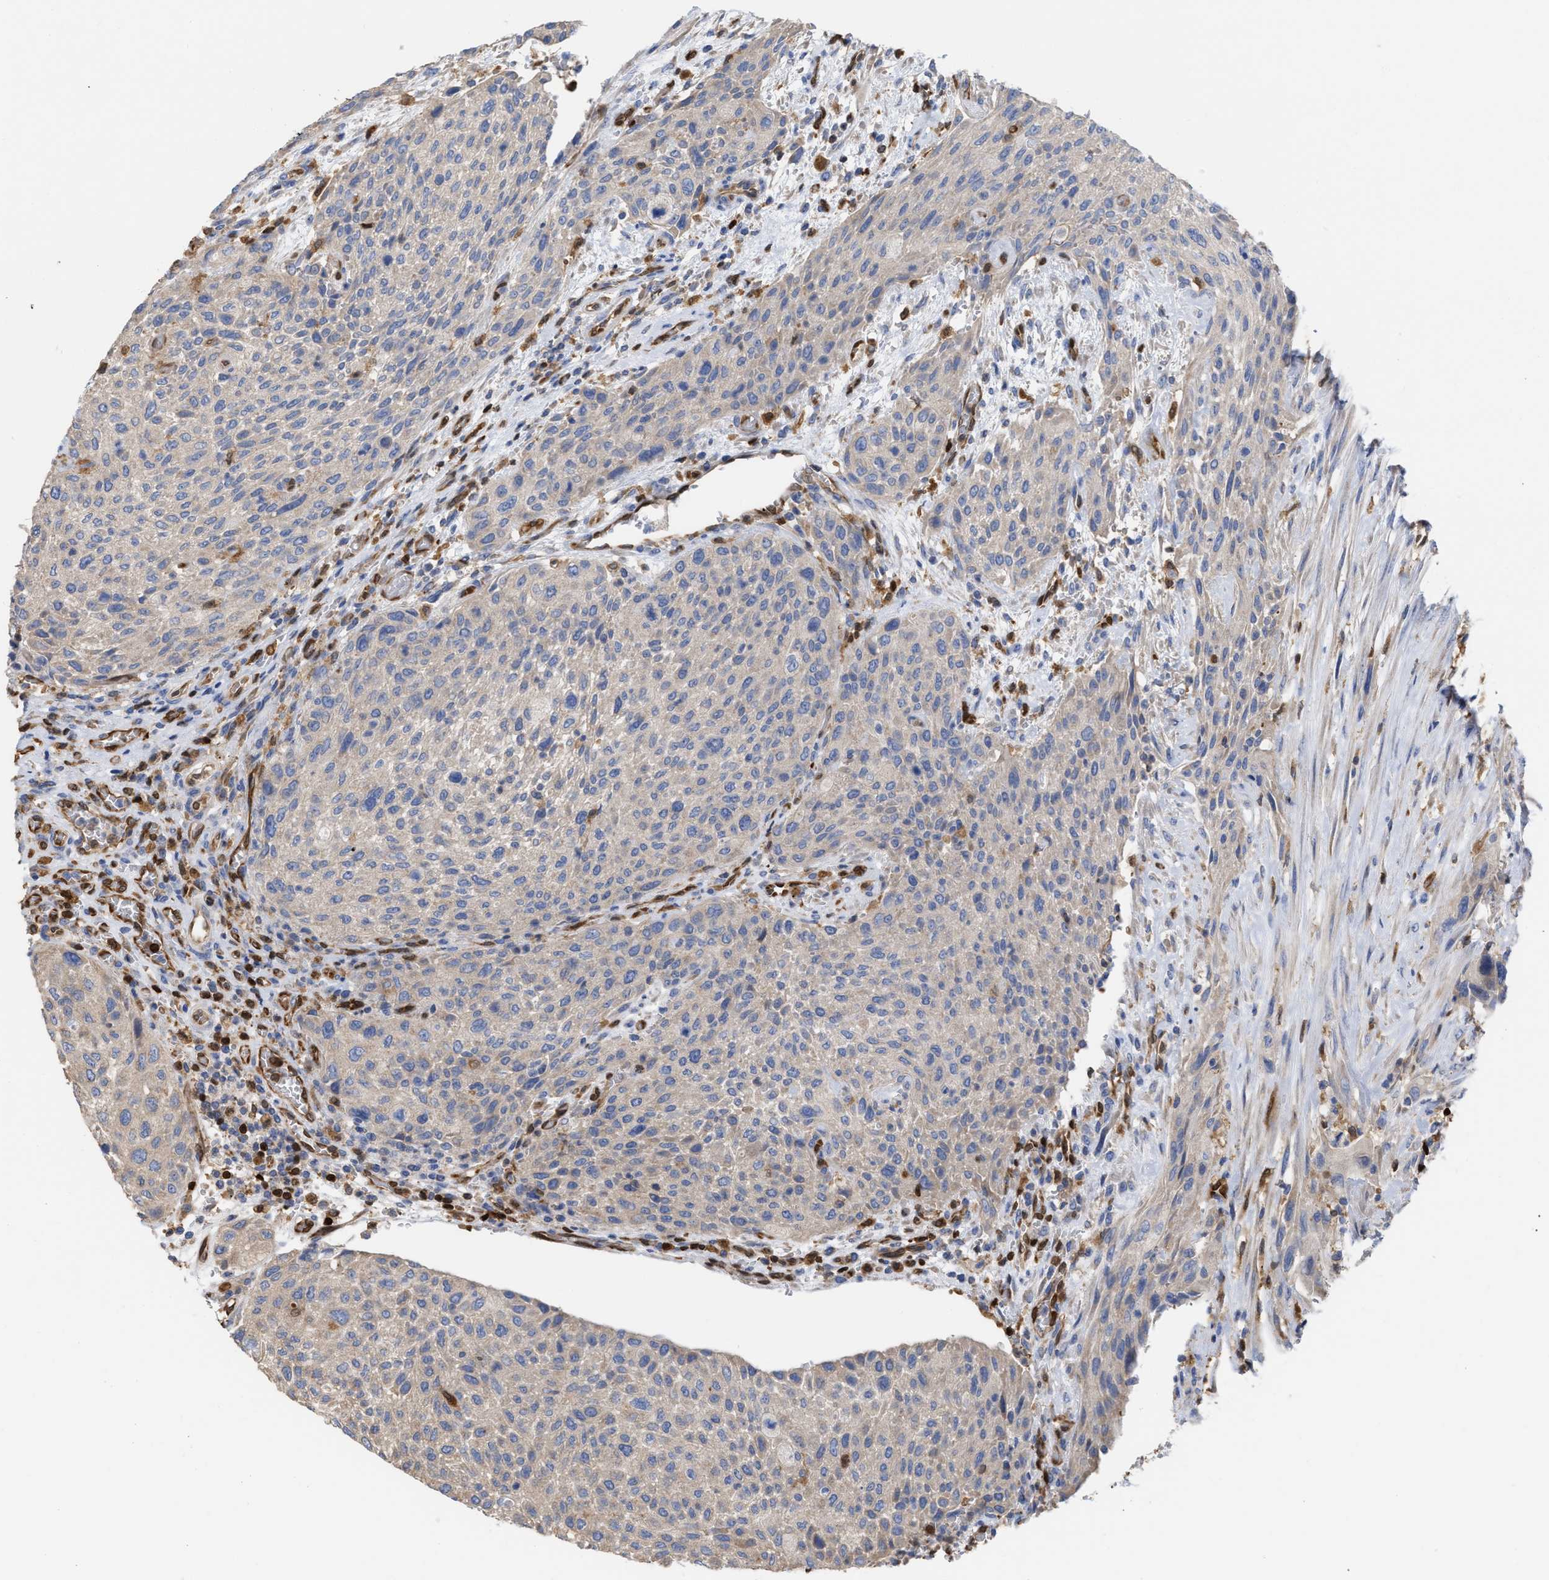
{"staining": {"intensity": "weak", "quantity": ">75%", "location": "cytoplasmic/membranous"}, "tissue": "urothelial cancer", "cell_type": "Tumor cells", "image_type": "cancer", "snomed": [{"axis": "morphology", "description": "Urothelial carcinoma, Low grade"}, {"axis": "morphology", "description": "Urothelial carcinoma, High grade"}, {"axis": "topography", "description": "Urinary bladder"}], "caption": "High-grade urothelial carcinoma stained with DAB (3,3'-diaminobenzidine) immunohistochemistry reveals low levels of weak cytoplasmic/membranous positivity in about >75% of tumor cells. Immunohistochemistry (ihc) stains the protein of interest in brown and the nuclei are stained blue.", "gene": "GIMAP4", "patient": {"sex": "male", "age": 35}}